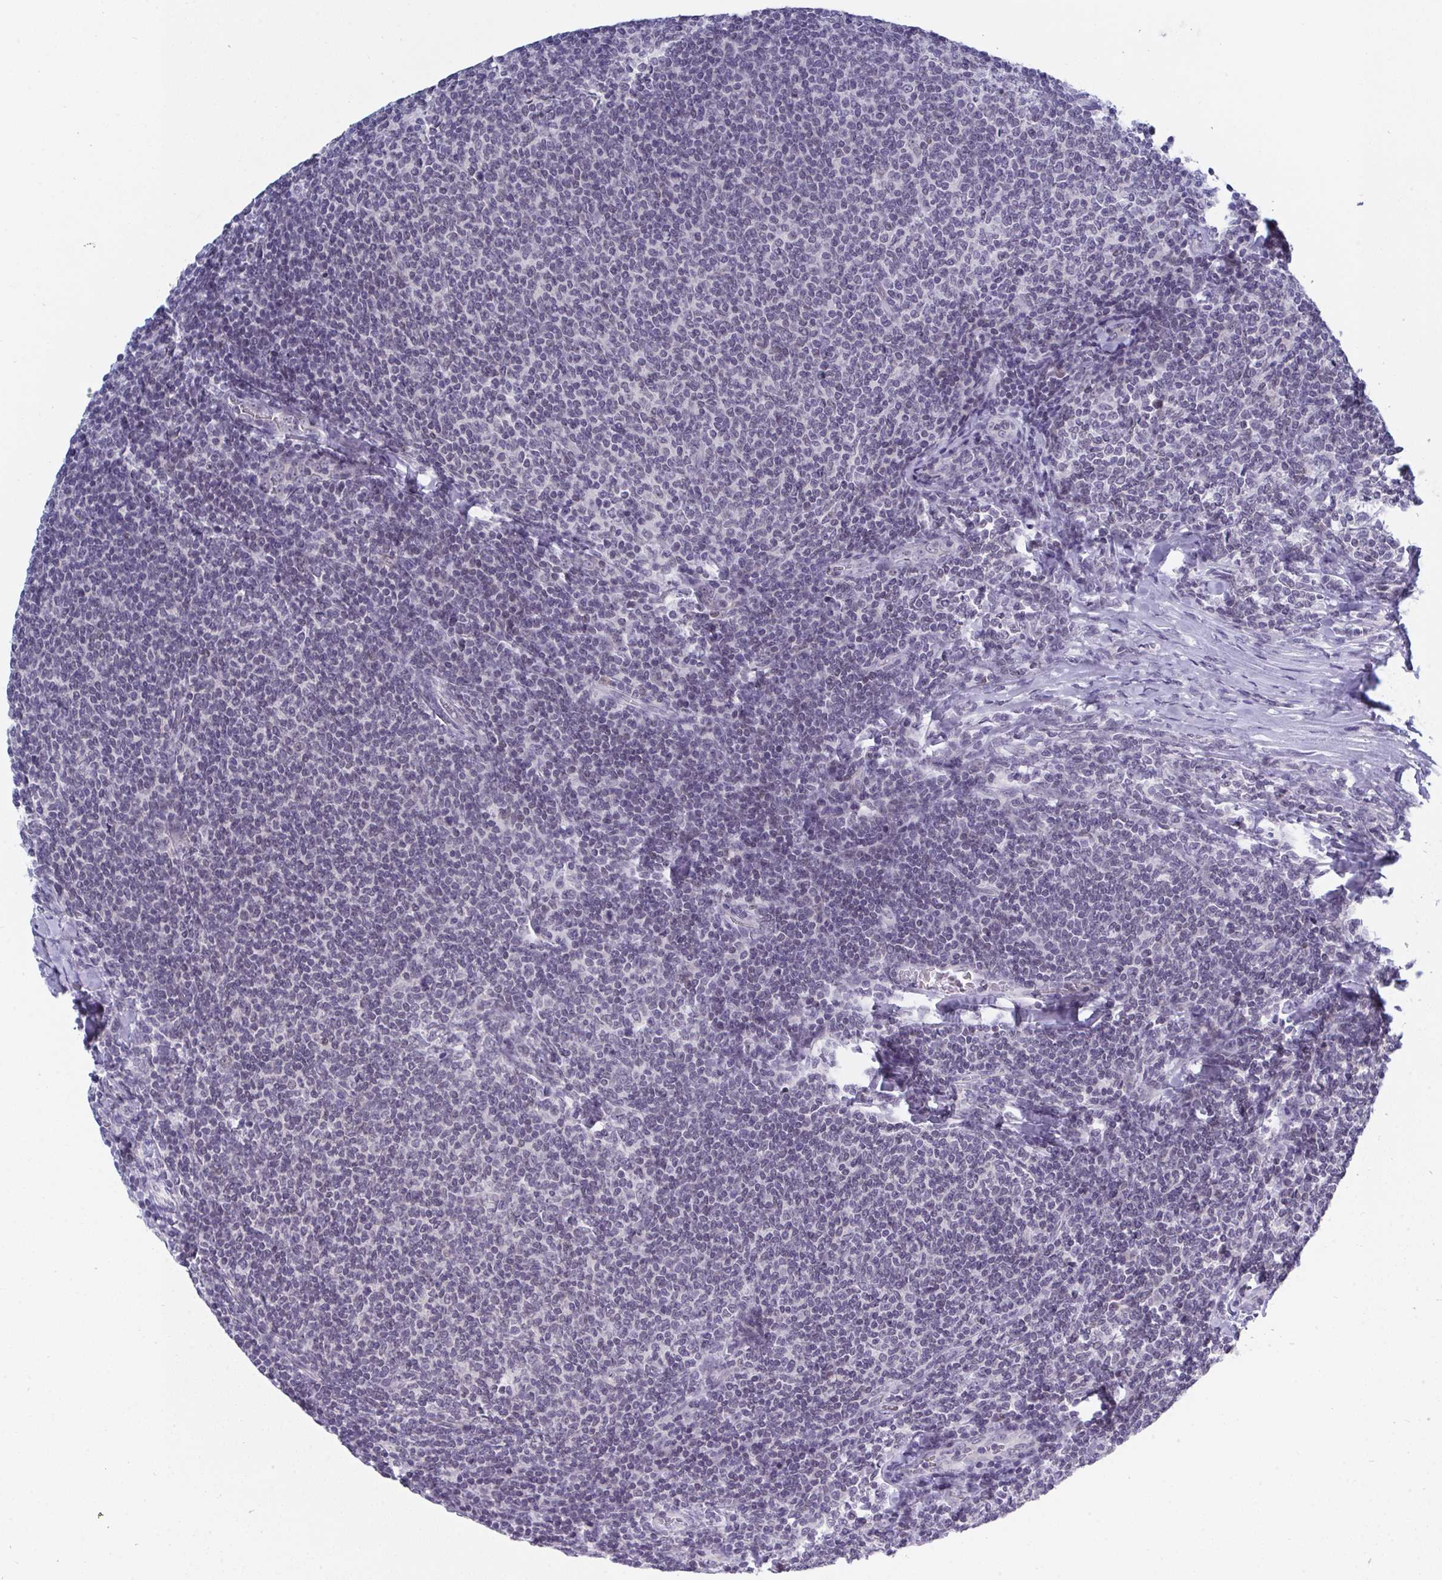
{"staining": {"intensity": "negative", "quantity": "none", "location": "none"}, "tissue": "lymphoma", "cell_type": "Tumor cells", "image_type": "cancer", "snomed": [{"axis": "morphology", "description": "Malignant lymphoma, non-Hodgkin's type, Low grade"}, {"axis": "topography", "description": "Lymph node"}], "caption": "Immunohistochemistry image of human lymphoma stained for a protein (brown), which exhibits no staining in tumor cells.", "gene": "BMAL2", "patient": {"sex": "male", "age": 52}}